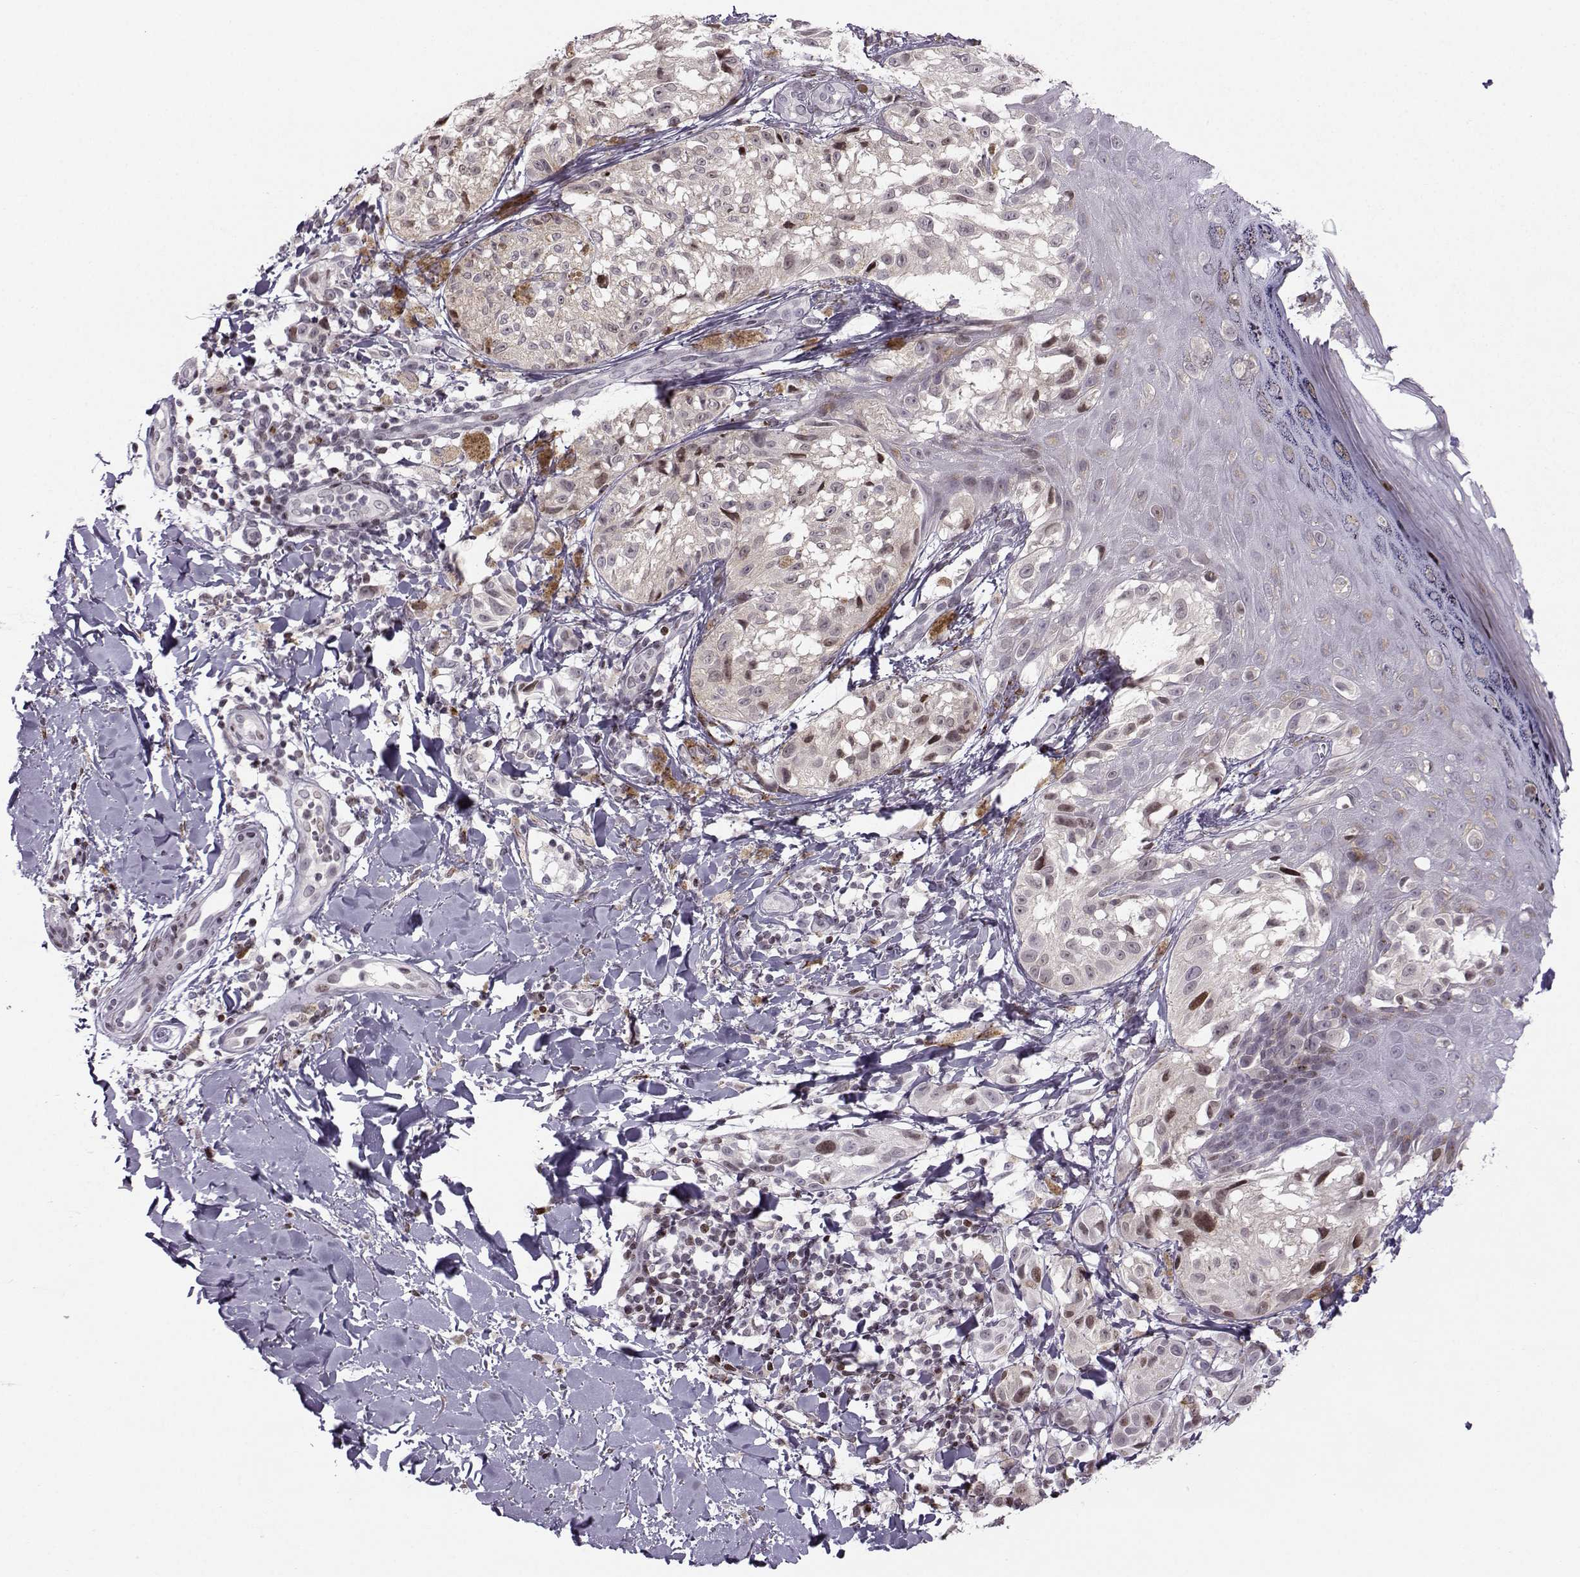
{"staining": {"intensity": "moderate", "quantity": "<25%", "location": "nuclear"}, "tissue": "melanoma", "cell_type": "Tumor cells", "image_type": "cancer", "snomed": [{"axis": "morphology", "description": "Malignant melanoma, NOS"}, {"axis": "topography", "description": "Skin"}], "caption": "Immunohistochemistry (IHC) image of melanoma stained for a protein (brown), which exhibits low levels of moderate nuclear staining in approximately <25% of tumor cells.", "gene": "ZNF19", "patient": {"sex": "male", "age": 36}}